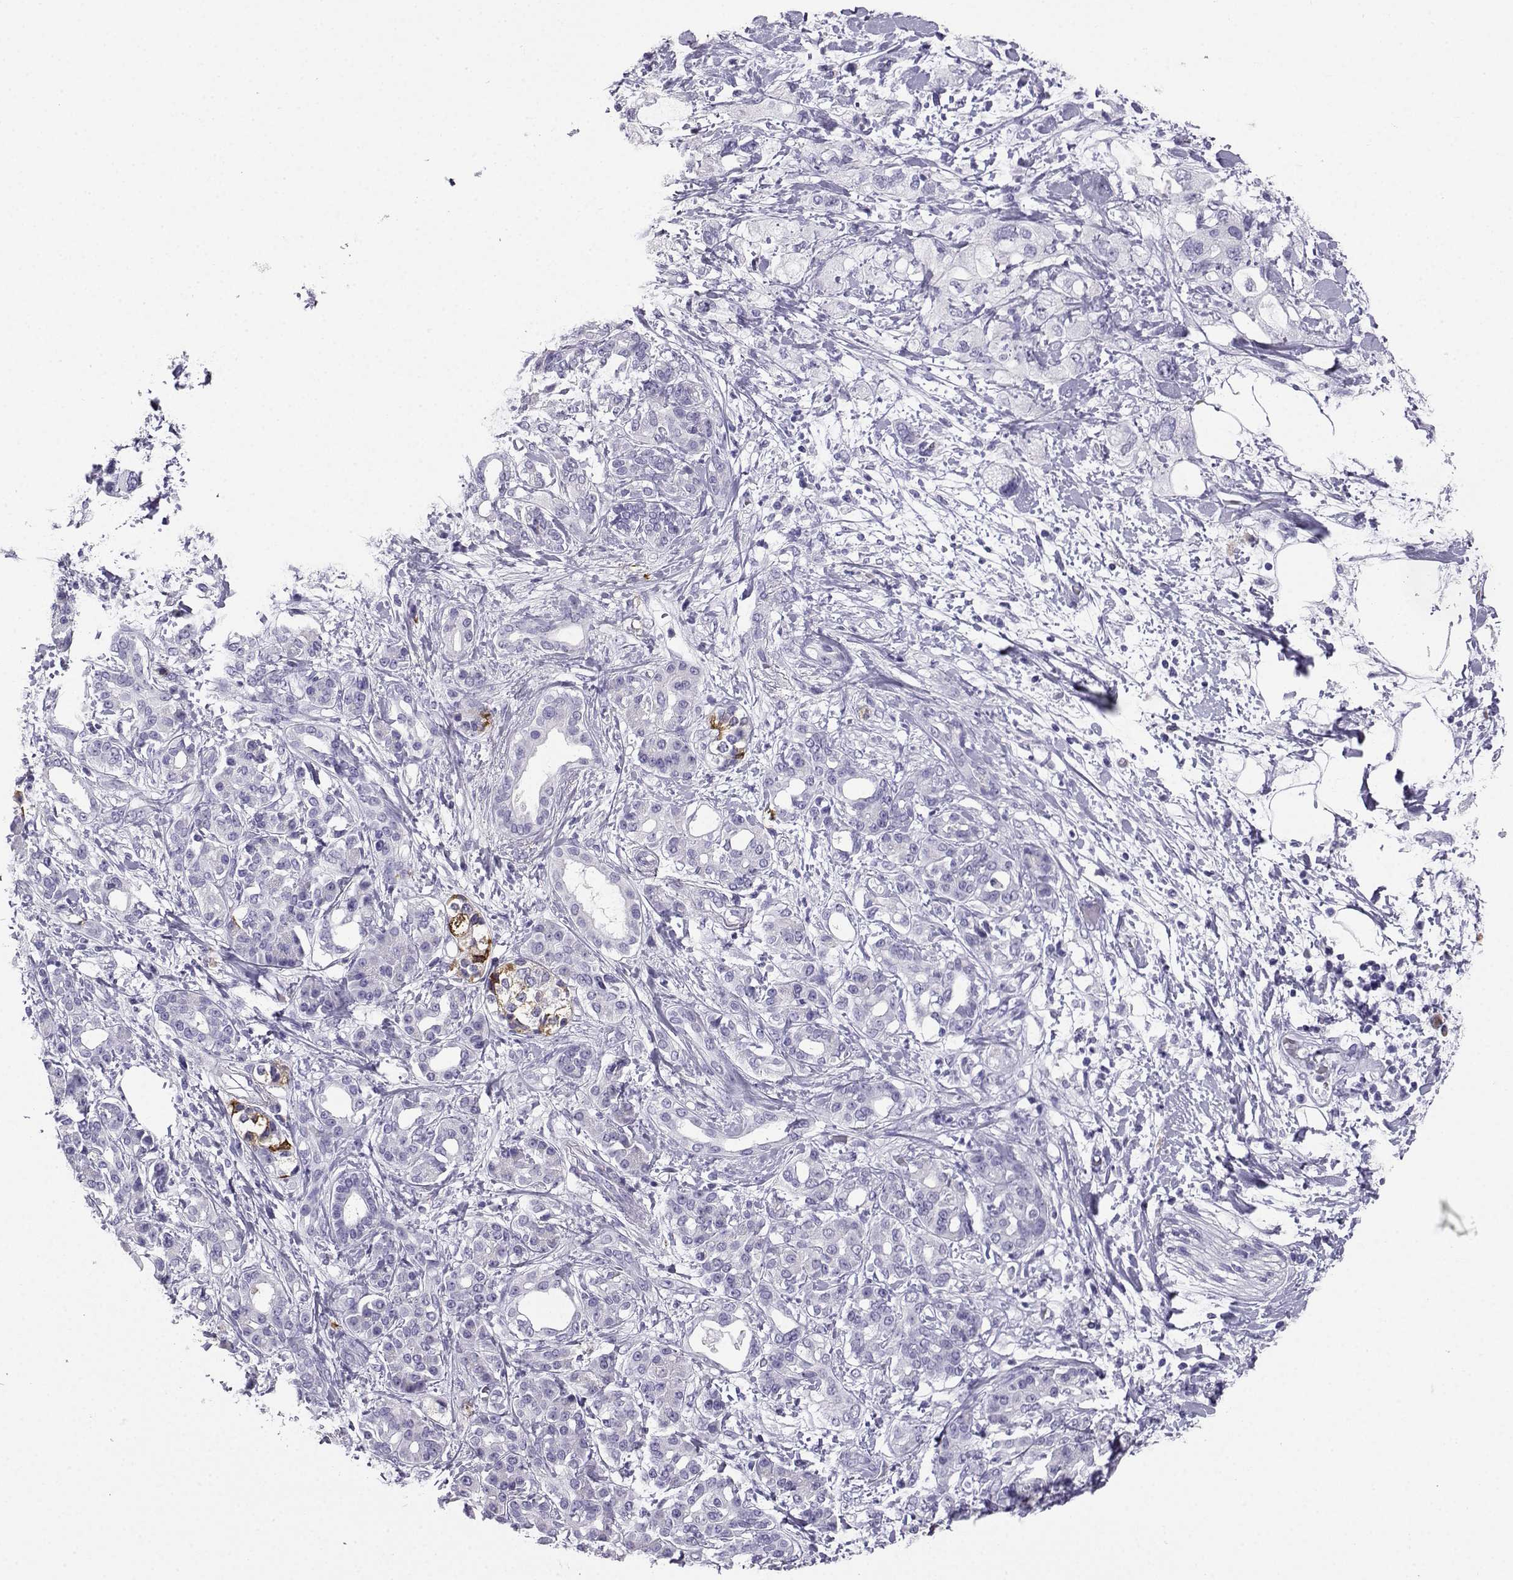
{"staining": {"intensity": "negative", "quantity": "none", "location": "none"}, "tissue": "pancreatic cancer", "cell_type": "Tumor cells", "image_type": "cancer", "snomed": [{"axis": "morphology", "description": "Adenocarcinoma, NOS"}, {"axis": "topography", "description": "Pancreas"}], "caption": "IHC of pancreatic adenocarcinoma demonstrates no expression in tumor cells.", "gene": "SLC18A2", "patient": {"sex": "female", "age": 56}}